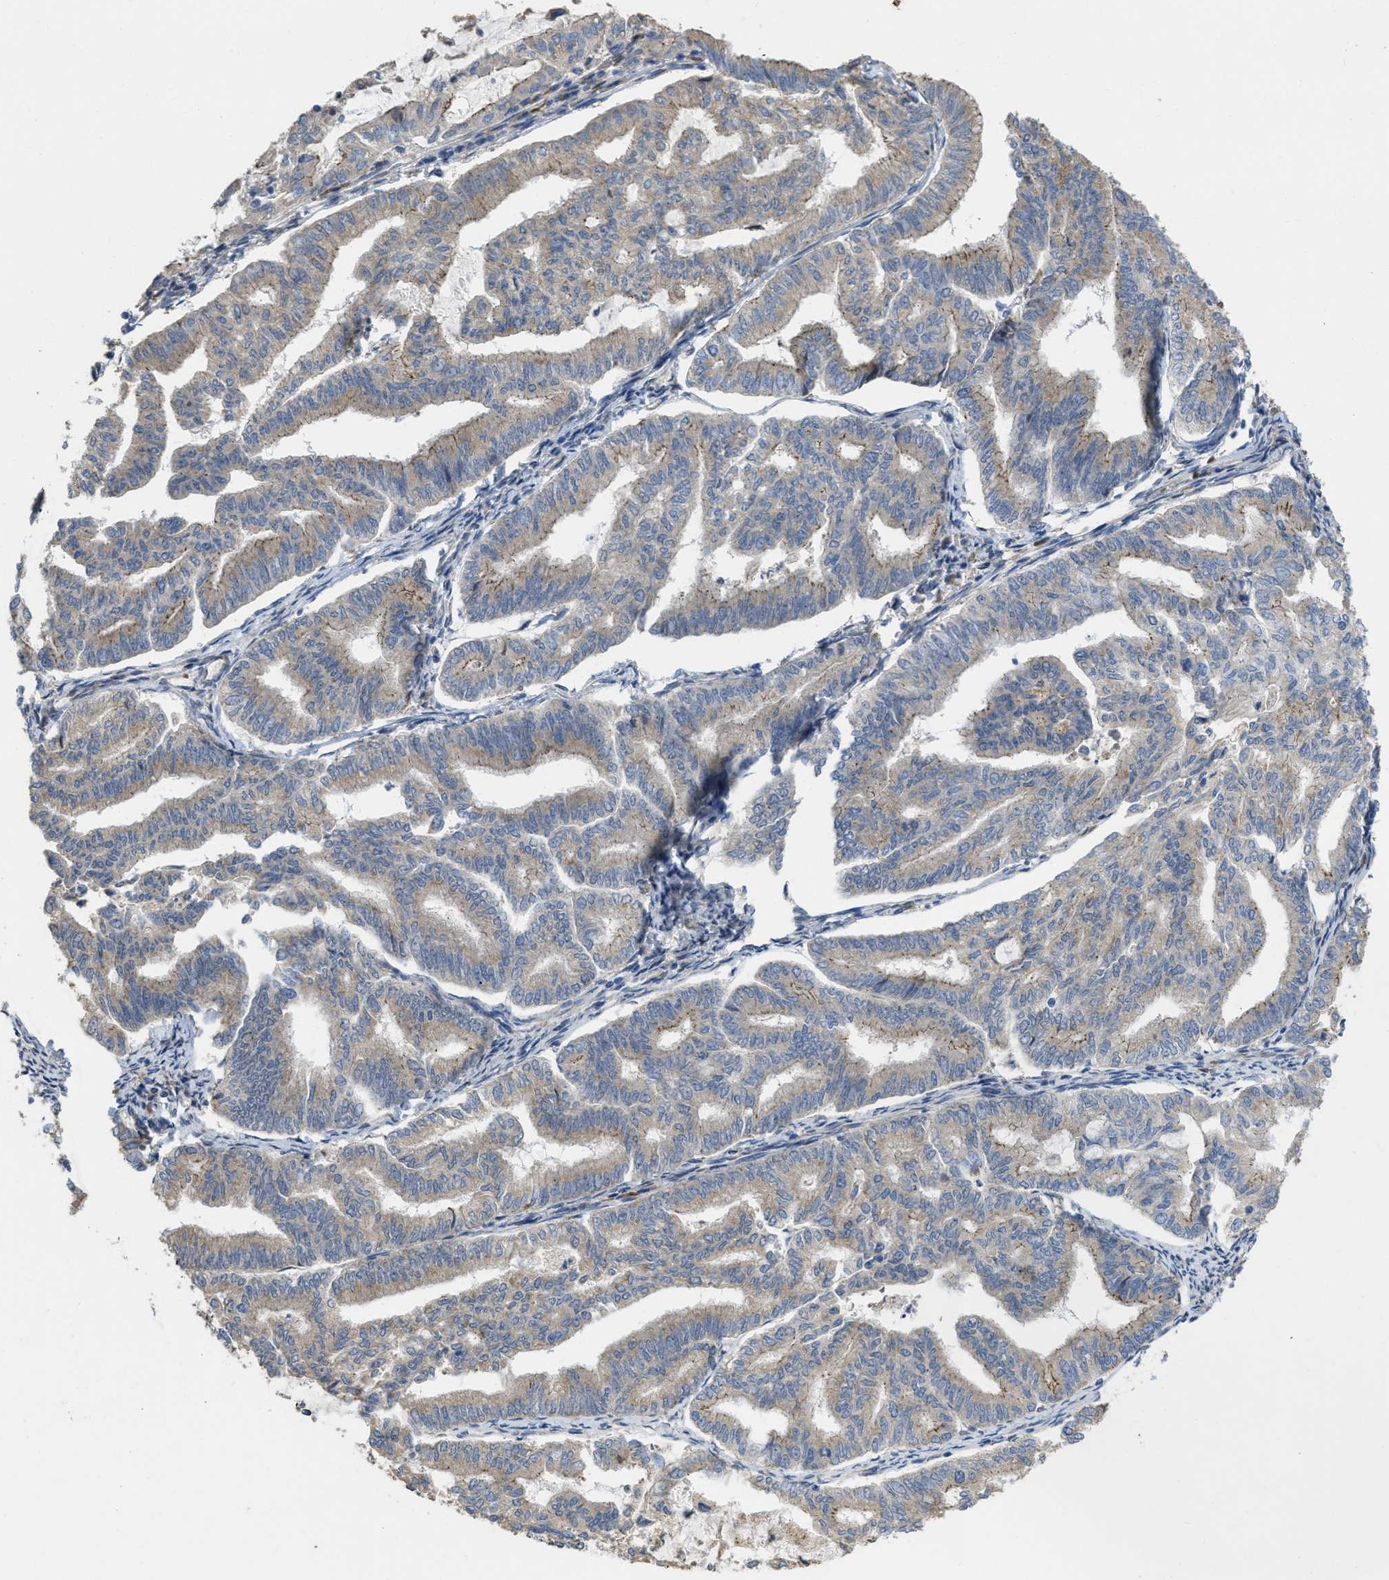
{"staining": {"intensity": "weak", "quantity": ">75%", "location": "cytoplasmic/membranous"}, "tissue": "endometrial cancer", "cell_type": "Tumor cells", "image_type": "cancer", "snomed": [{"axis": "morphology", "description": "Adenocarcinoma, NOS"}, {"axis": "topography", "description": "Endometrium"}], "caption": "Immunohistochemistry (IHC) (DAB) staining of human endometrial cancer (adenocarcinoma) displays weak cytoplasmic/membranous protein positivity in about >75% of tumor cells. (Stains: DAB in brown, nuclei in blue, Microscopy: brightfield microscopy at high magnification).", "gene": "CDPF1", "patient": {"sex": "female", "age": 79}}